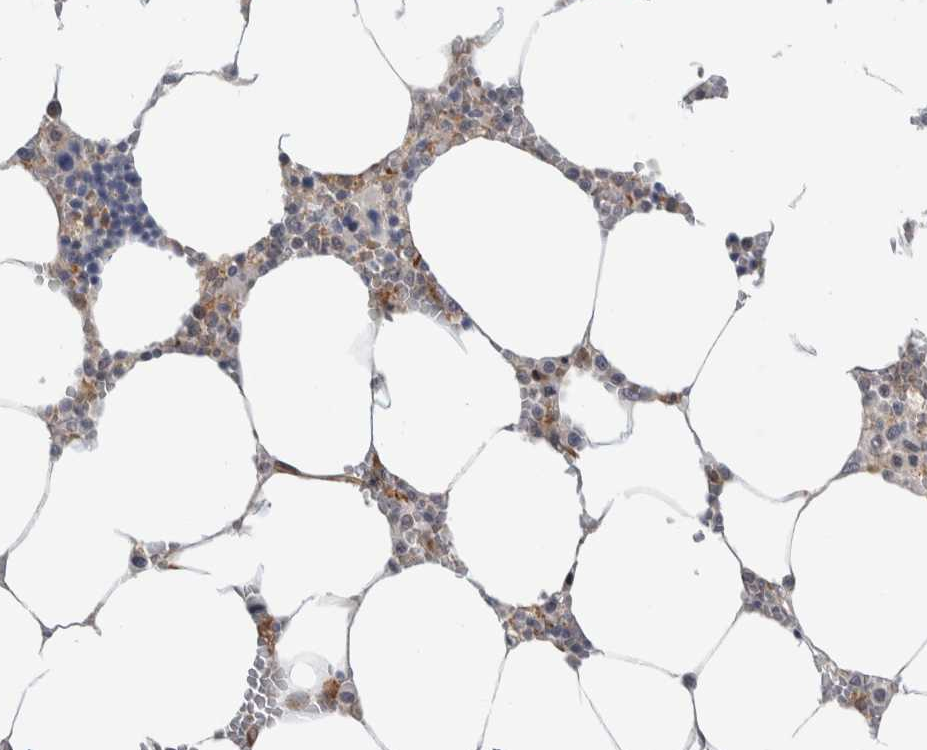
{"staining": {"intensity": "moderate", "quantity": "25%-75%", "location": "cytoplasmic/membranous,nuclear"}, "tissue": "bone marrow", "cell_type": "Hematopoietic cells", "image_type": "normal", "snomed": [{"axis": "morphology", "description": "Normal tissue, NOS"}, {"axis": "topography", "description": "Bone marrow"}], "caption": "Moderate cytoplasmic/membranous,nuclear expression is appreciated in approximately 25%-75% of hematopoietic cells in unremarkable bone marrow. Using DAB (3,3'-diaminobenzidine) (brown) and hematoxylin (blue) stains, captured at high magnification using brightfield microscopy.", "gene": "MSL1", "patient": {"sex": "male", "age": 70}}